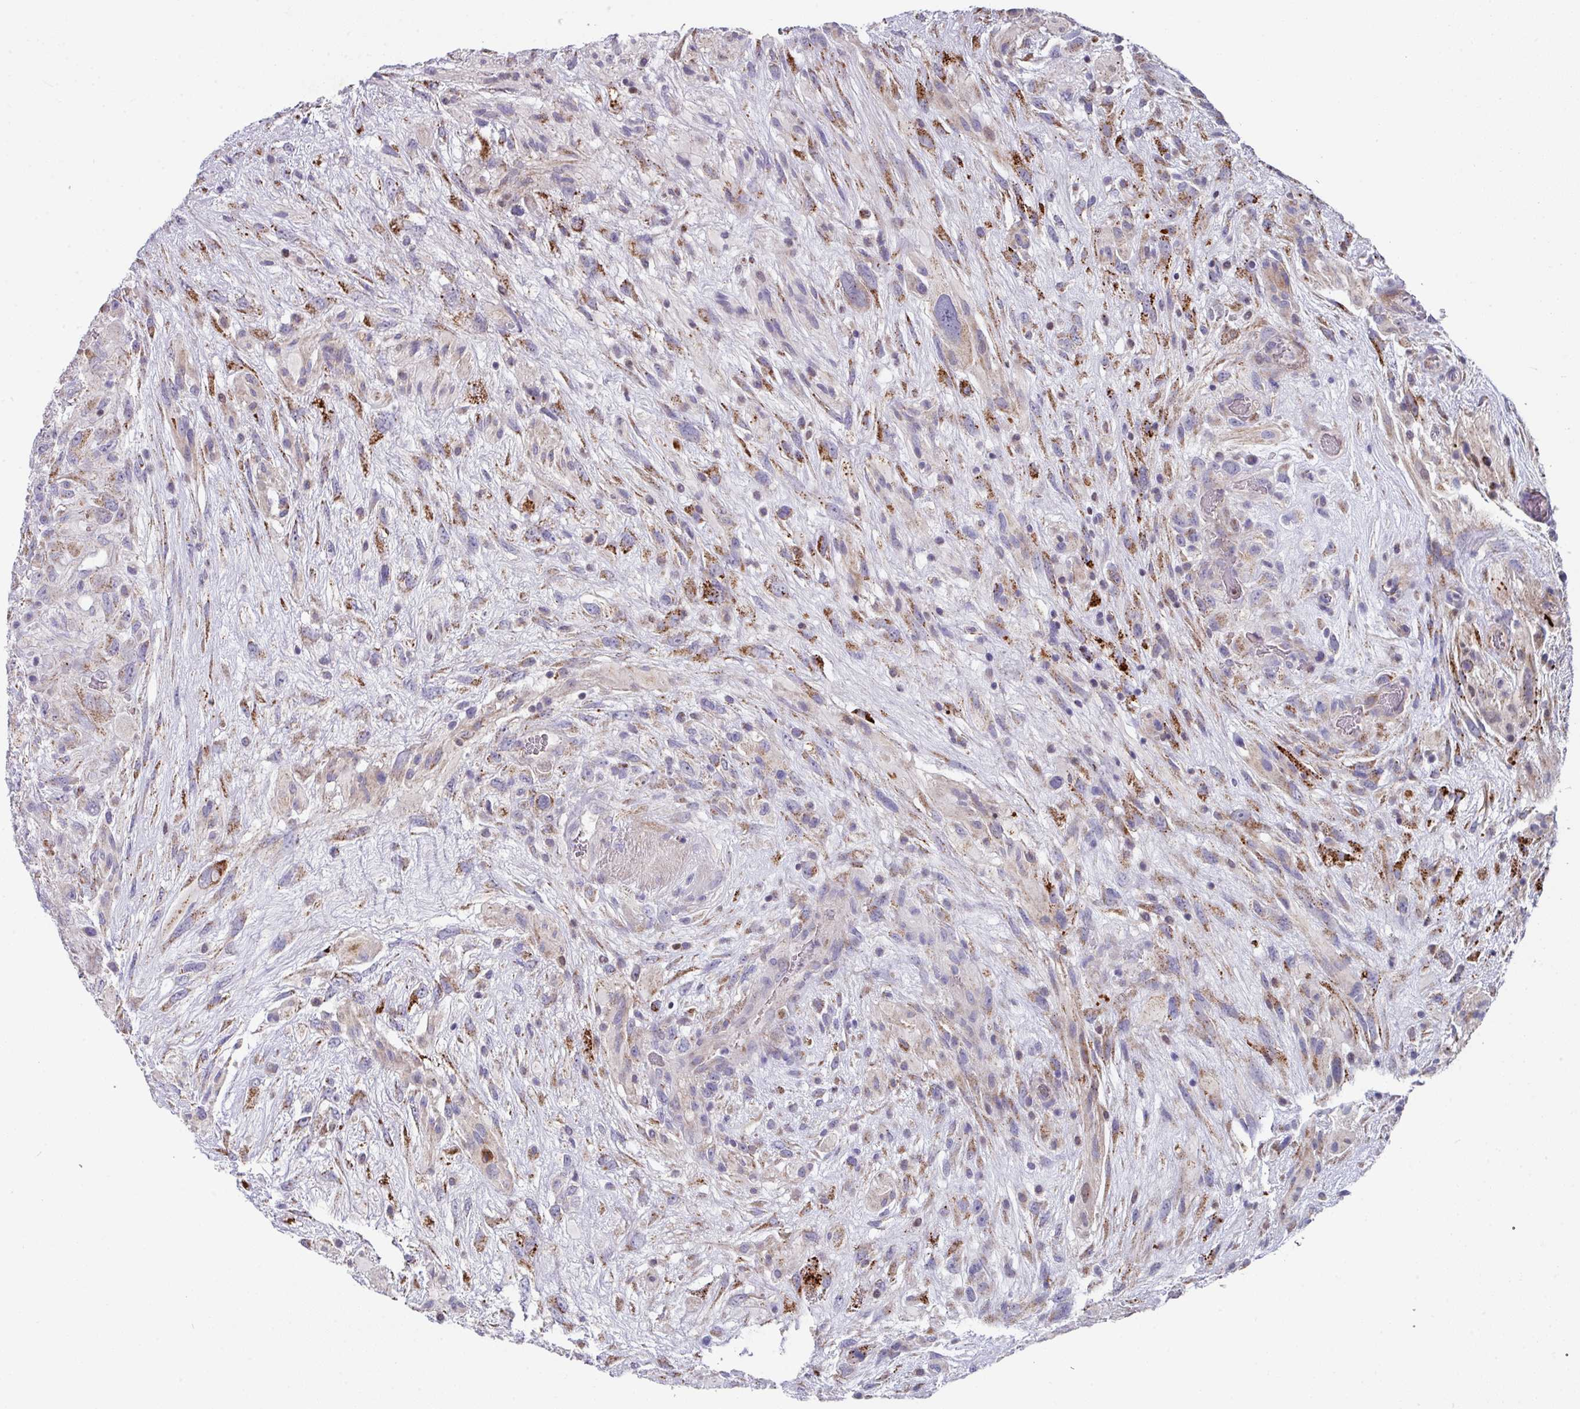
{"staining": {"intensity": "moderate", "quantity": "25%-75%", "location": "cytoplasmic/membranous"}, "tissue": "glioma", "cell_type": "Tumor cells", "image_type": "cancer", "snomed": [{"axis": "morphology", "description": "Glioma, malignant, High grade"}, {"axis": "topography", "description": "Brain"}], "caption": "The micrograph reveals immunohistochemical staining of glioma. There is moderate cytoplasmic/membranous staining is present in about 25%-75% of tumor cells.", "gene": "CBX7", "patient": {"sex": "male", "age": 61}}